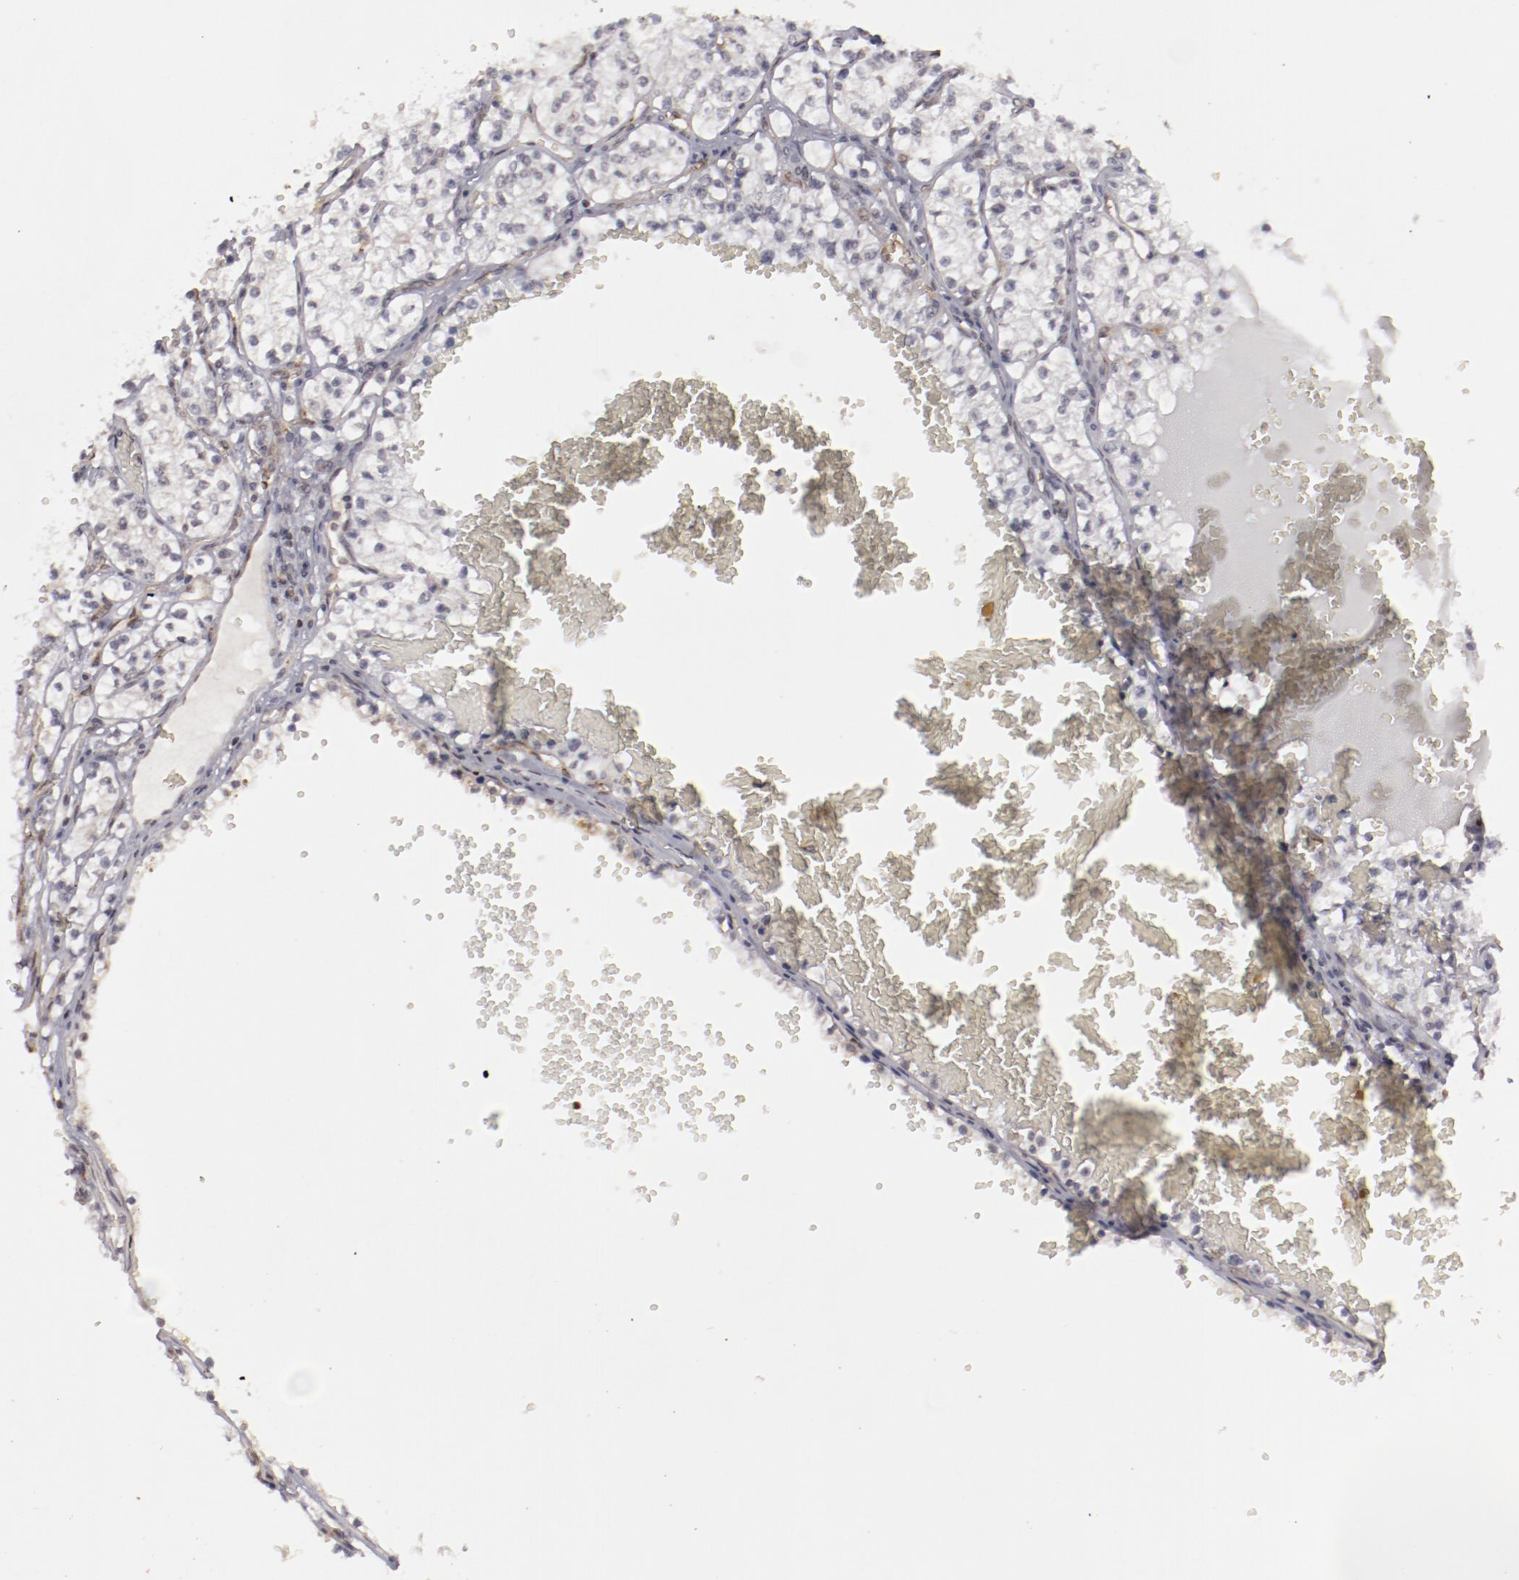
{"staining": {"intensity": "negative", "quantity": "none", "location": "none"}, "tissue": "renal cancer", "cell_type": "Tumor cells", "image_type": "cancer", "snomed": [{"axis": "morphology", "description": "Adenocarcinoma, NOS"}, {"axis": "topography", "description": "Kidney"}], "caption": "This is a micrograph of IHC staining of renal cancer, which shows no expression in tumor cells.", "gene": "LEF1", "patient": {"sex": "male", "age": 61}}